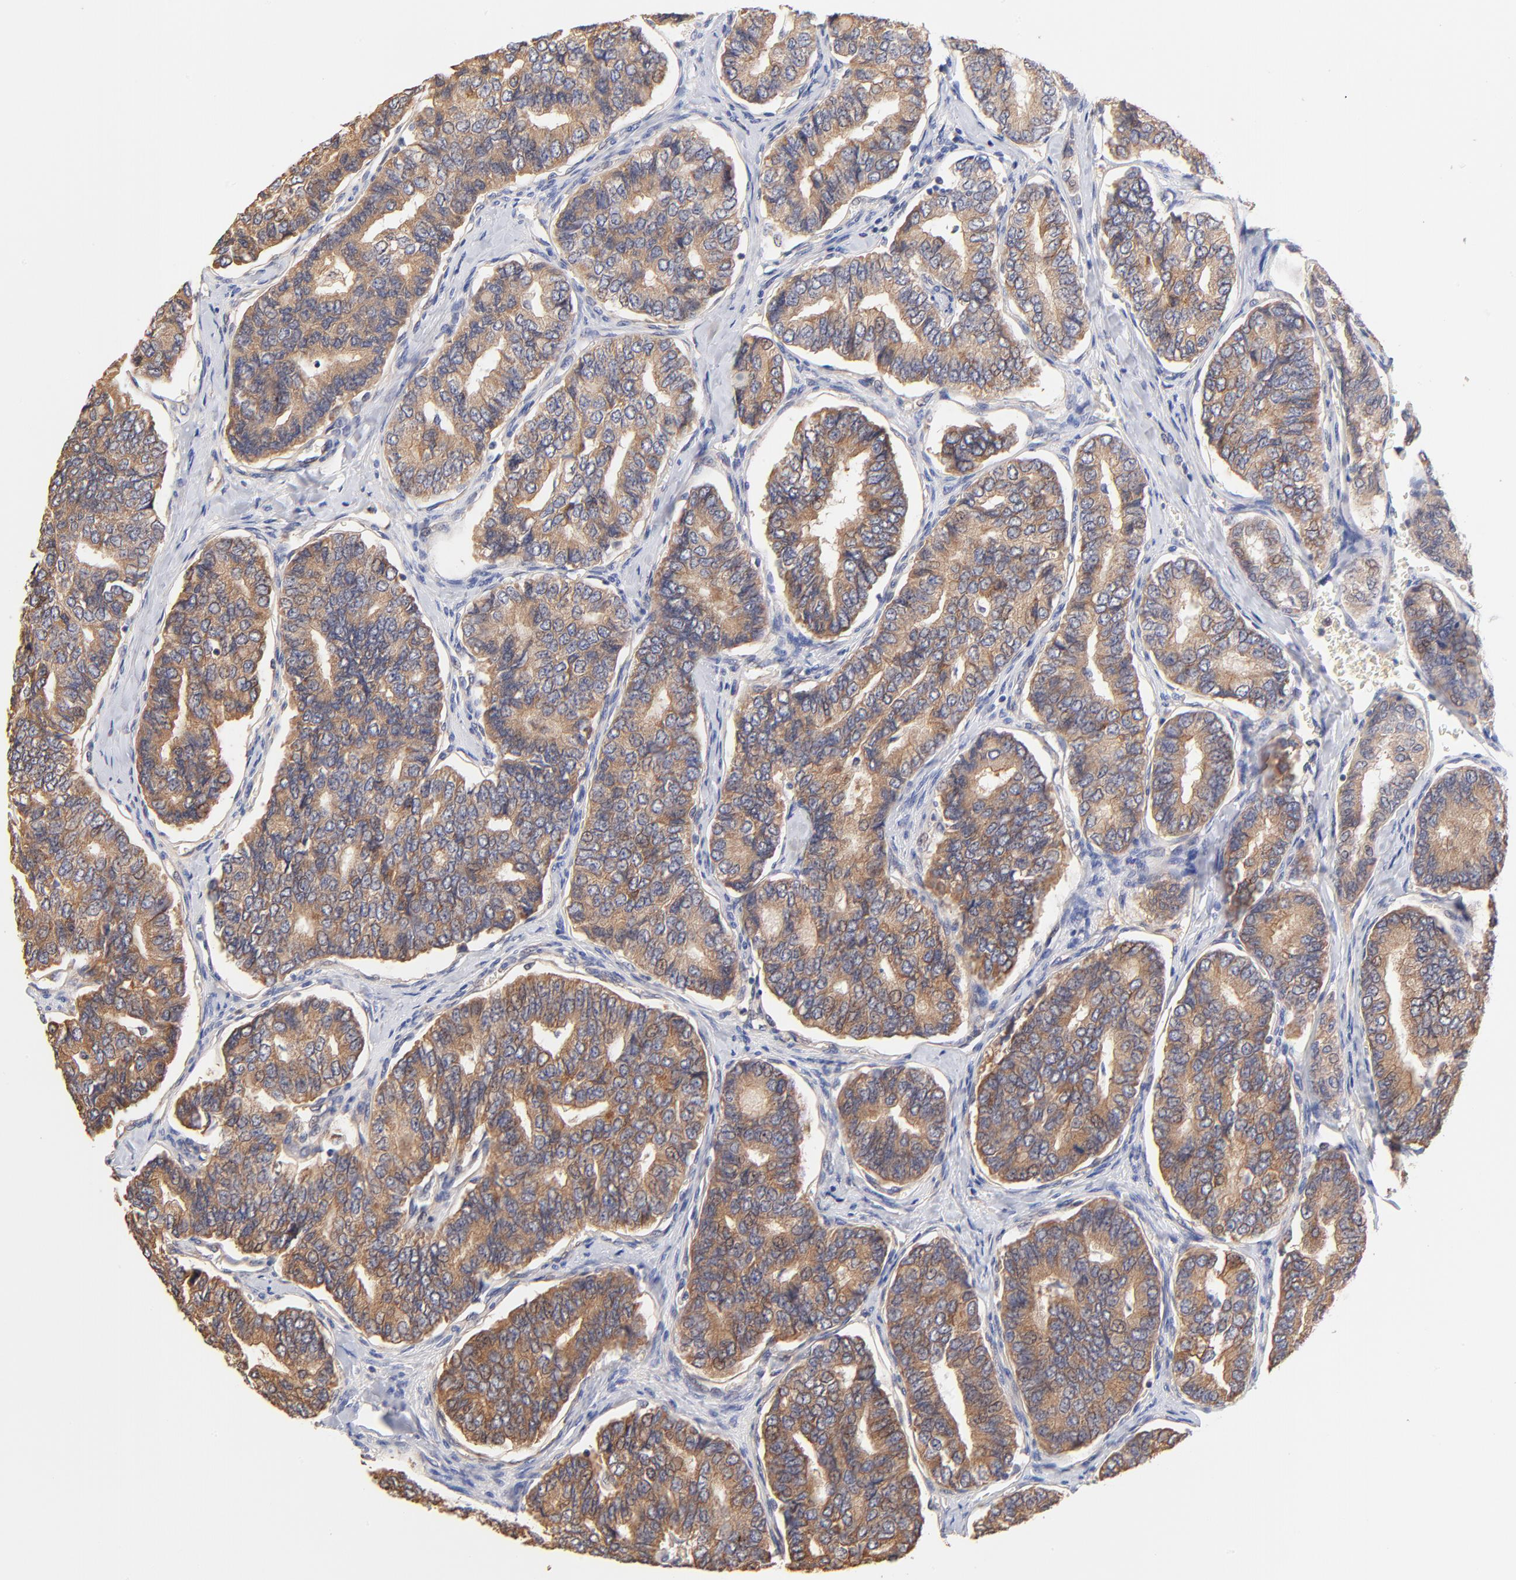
{"staining": {"intensity": "moderate", "quantity": ">75%", "location": "cytoplasmic/membranous"}, "tissue": "thyroid cancer", "cell_type": "Tumor cells", "image_type": "cancer", "snomed": [{"axis": "morphology", "description": "Papillary adenocarcinoma, NOS"}, {"axis": "topography", "description": "Thyroid gland"}], "caption": "Tumor cells exhibit moderate cytoplasmic/membranous positivity in approximately >75% of cells in papillary adenocarcinoma (thyroid).", "gene": "PTK7", "patient": {"sex": "female", "age": 35}}